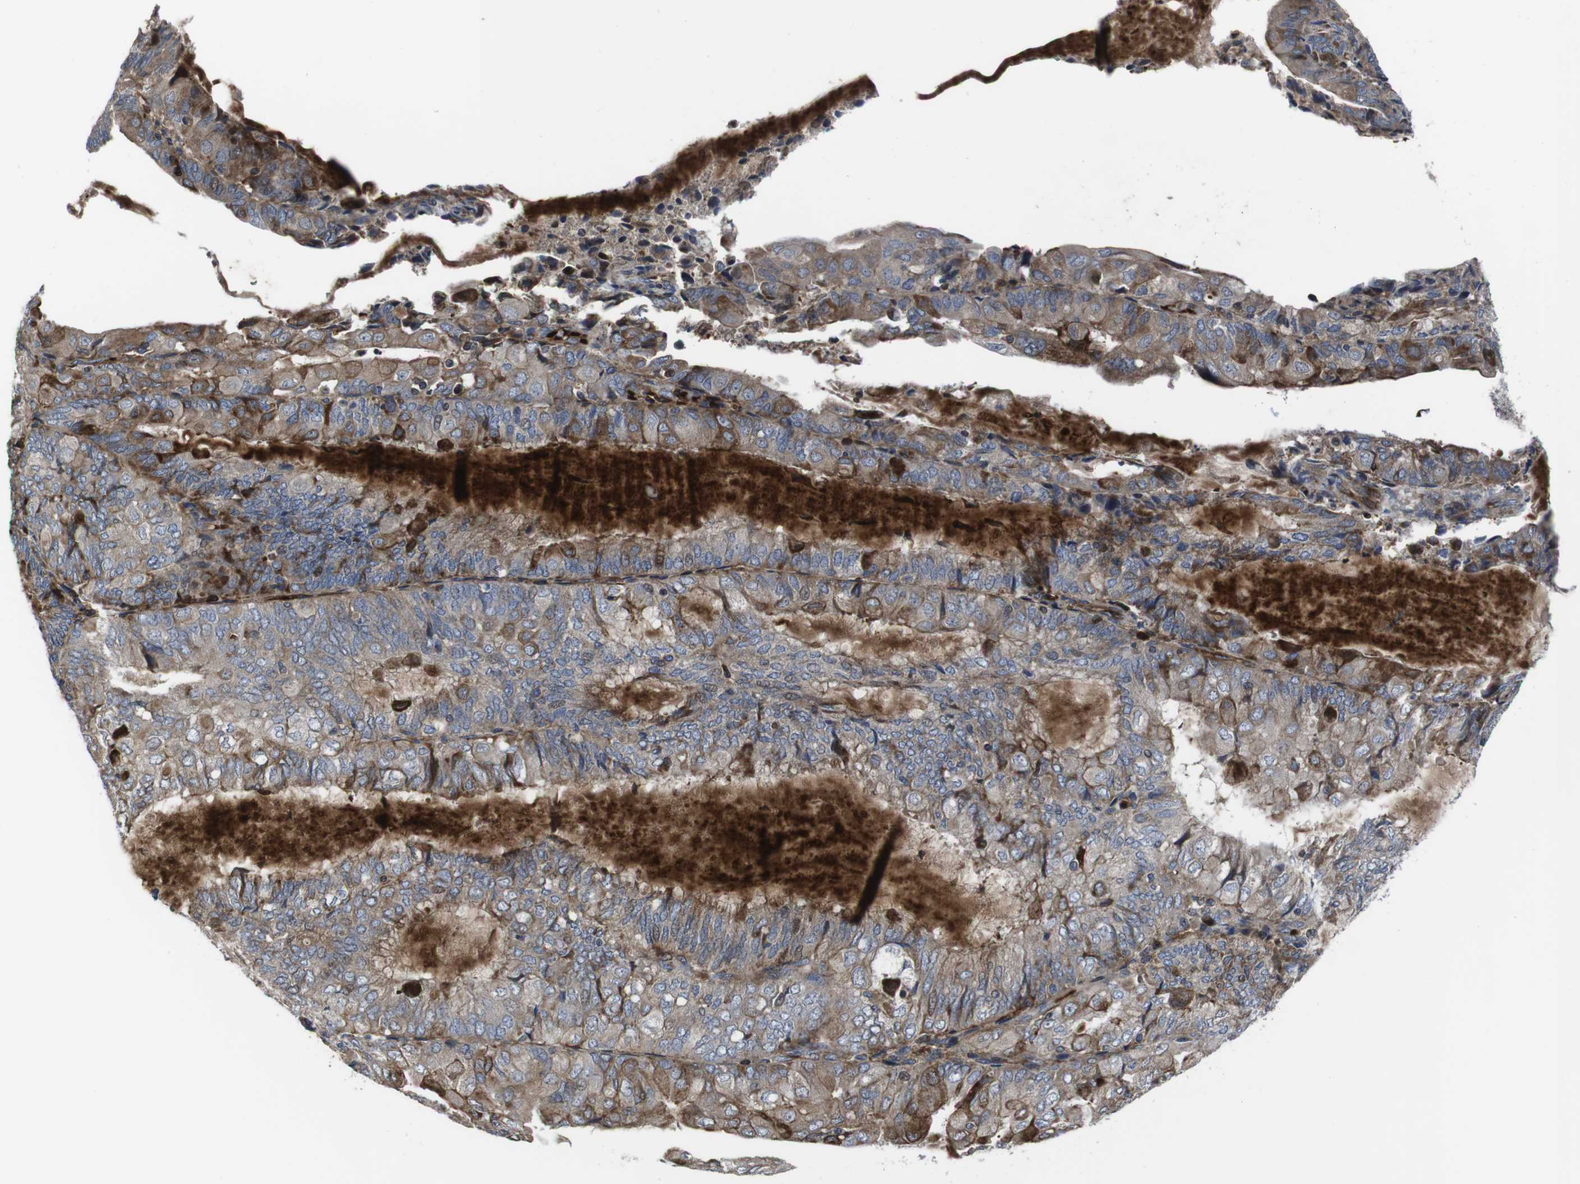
{"staining": {"intensity": "moderate", "quantity": ">75%", "location": "cytoplasmic/membranous"}, "tissue": "endometrial cancer", "cell_type": "Tumor cells", "image_type": "cancer", "snomed": [{"axis": "morphology", "description": "Adenocarcinoma, NOS"}, {"axis": "topography", "description": "Endometrium"}], "caption": "Tumor cells show medium levels of moderate cytoplasmic/membranous expression in about >75% of cells in human endometrial cancer (adenocarcinoma).", "gene": "SMYD3", "patient": {"sex": "female", "age": 81}}